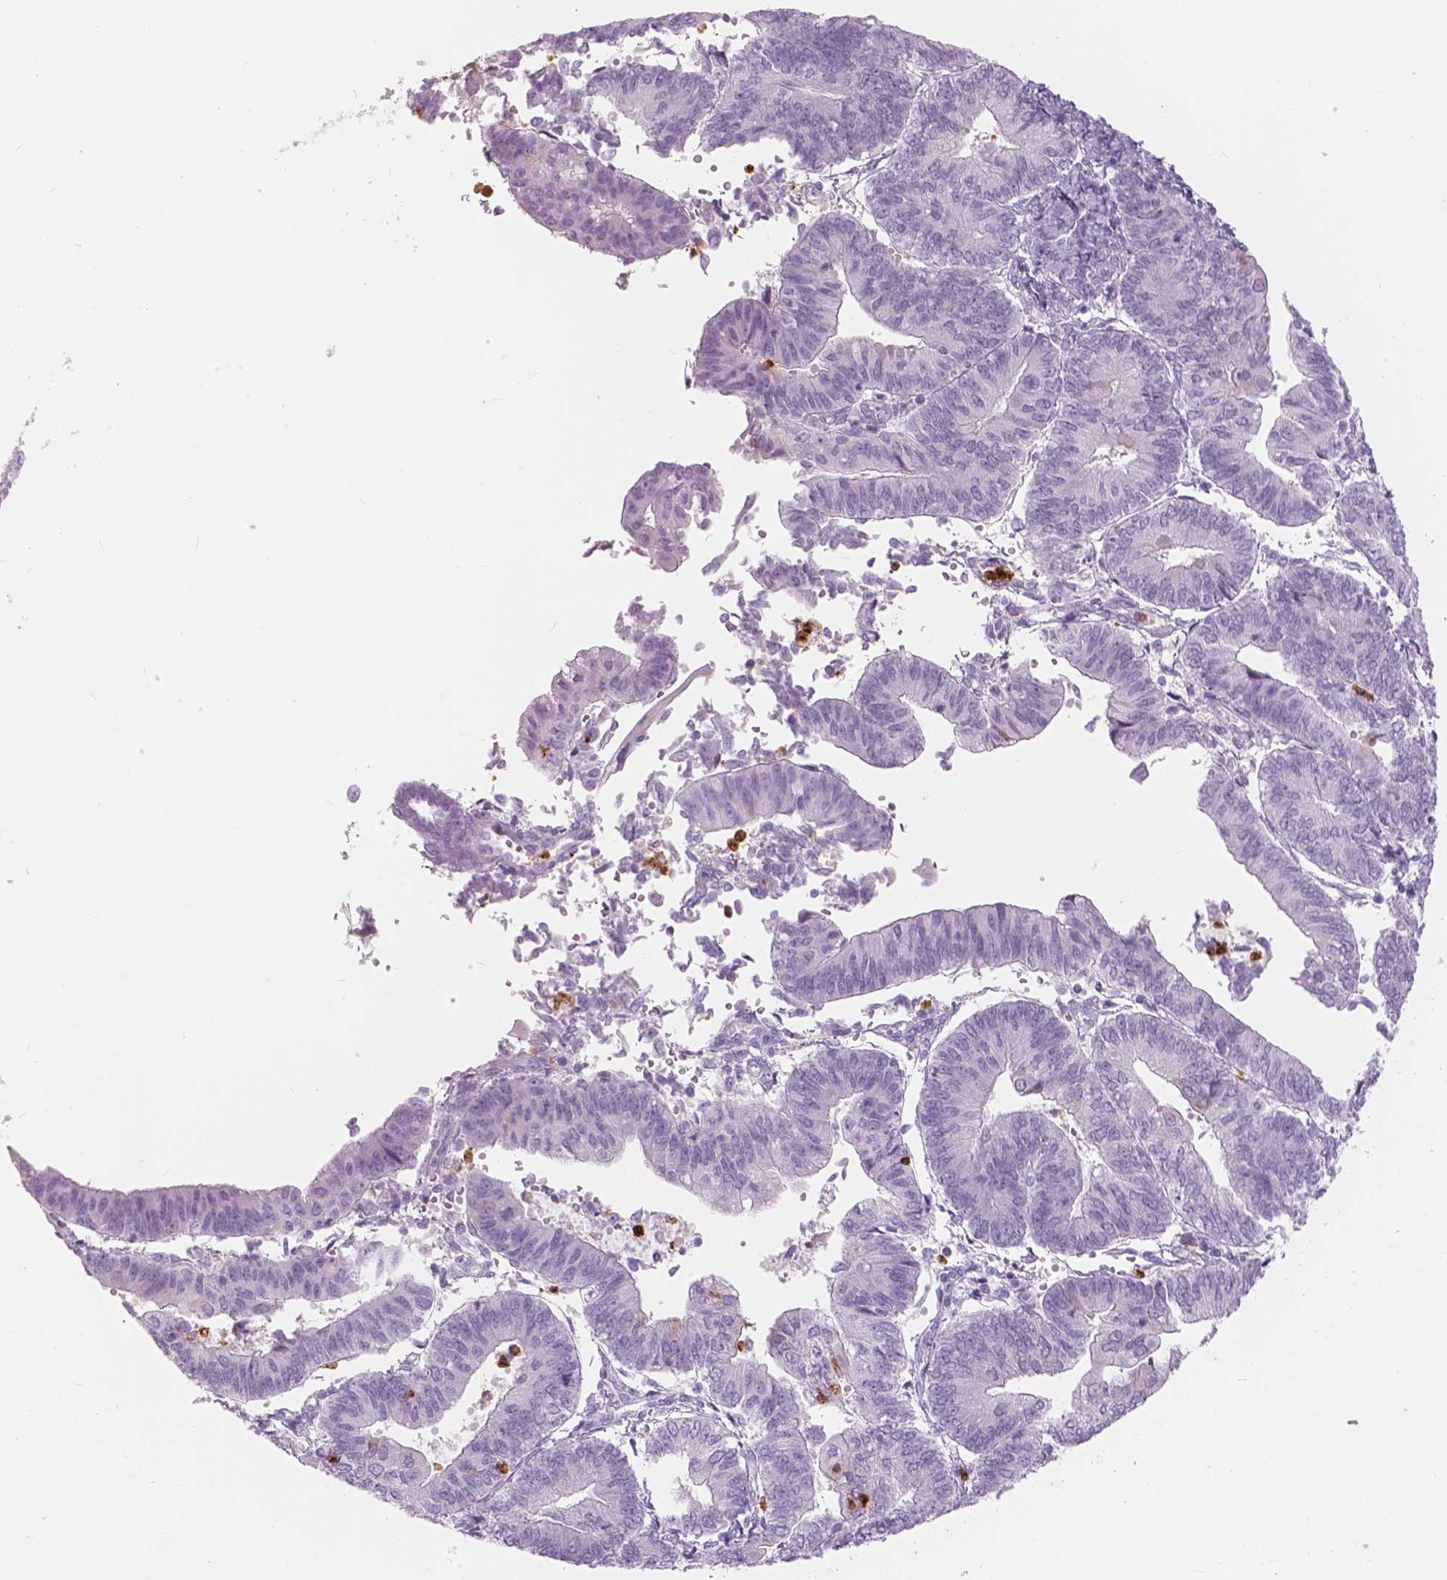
{"staining": {"intensity": "negative", "quantity": "none", "location": "none"}, "tissue": "endometrial cancer", "cell_type": "Tumor cells", "image_type": "cancer", "snomed": [{"axis": "morphology", "description": "Adenocarcinoma, NOS"}, {"axis": "topography", "description": "Endometrium"}], "caption": "Endometrial cancer stained for a protein using immunohistochemistry reveals no staining tumor cells.", "gene": "CXCR2", "patient": {"sex": "female", "age": 65}}